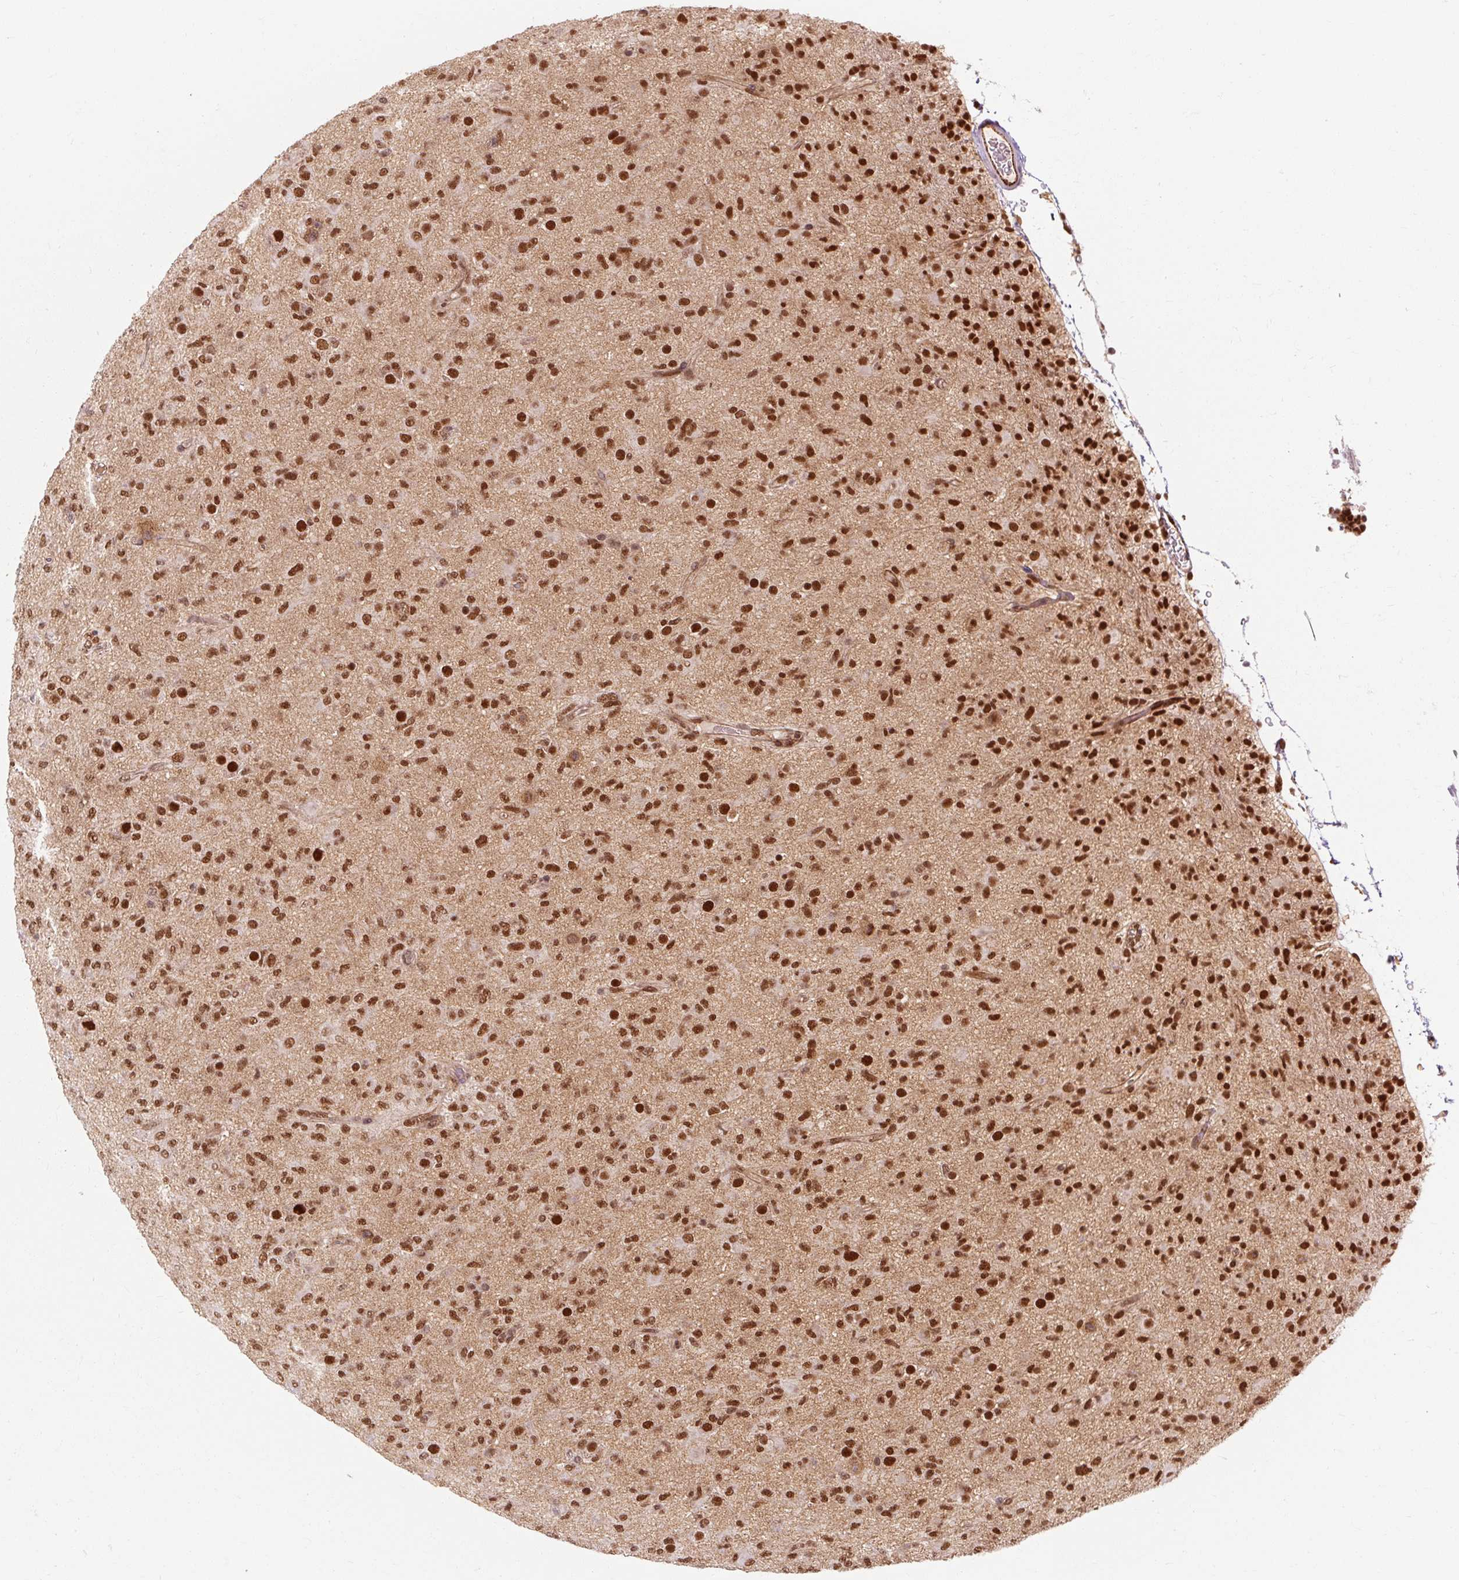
{"staining": {"intensity": "strong", "quantity": ">75%", "location": "nuclear"}, "tissue": "glioma", "cell_type": "Tumor cells", "image_type": "cancer", "snomed": [{"axis": "morphology", "description": "Glioma, malignant, Low grade"}, {"axis": "topography", "description": "Brain"}], "caption": "Malignant glioma (low-grade) stained with DAB immunohistochemistry demonstrates high levels of strong nuclear expression in approximately >75% of tumor cells.", "gene": "CSTF1", "patient": {"sex": "male", "age": 65}}